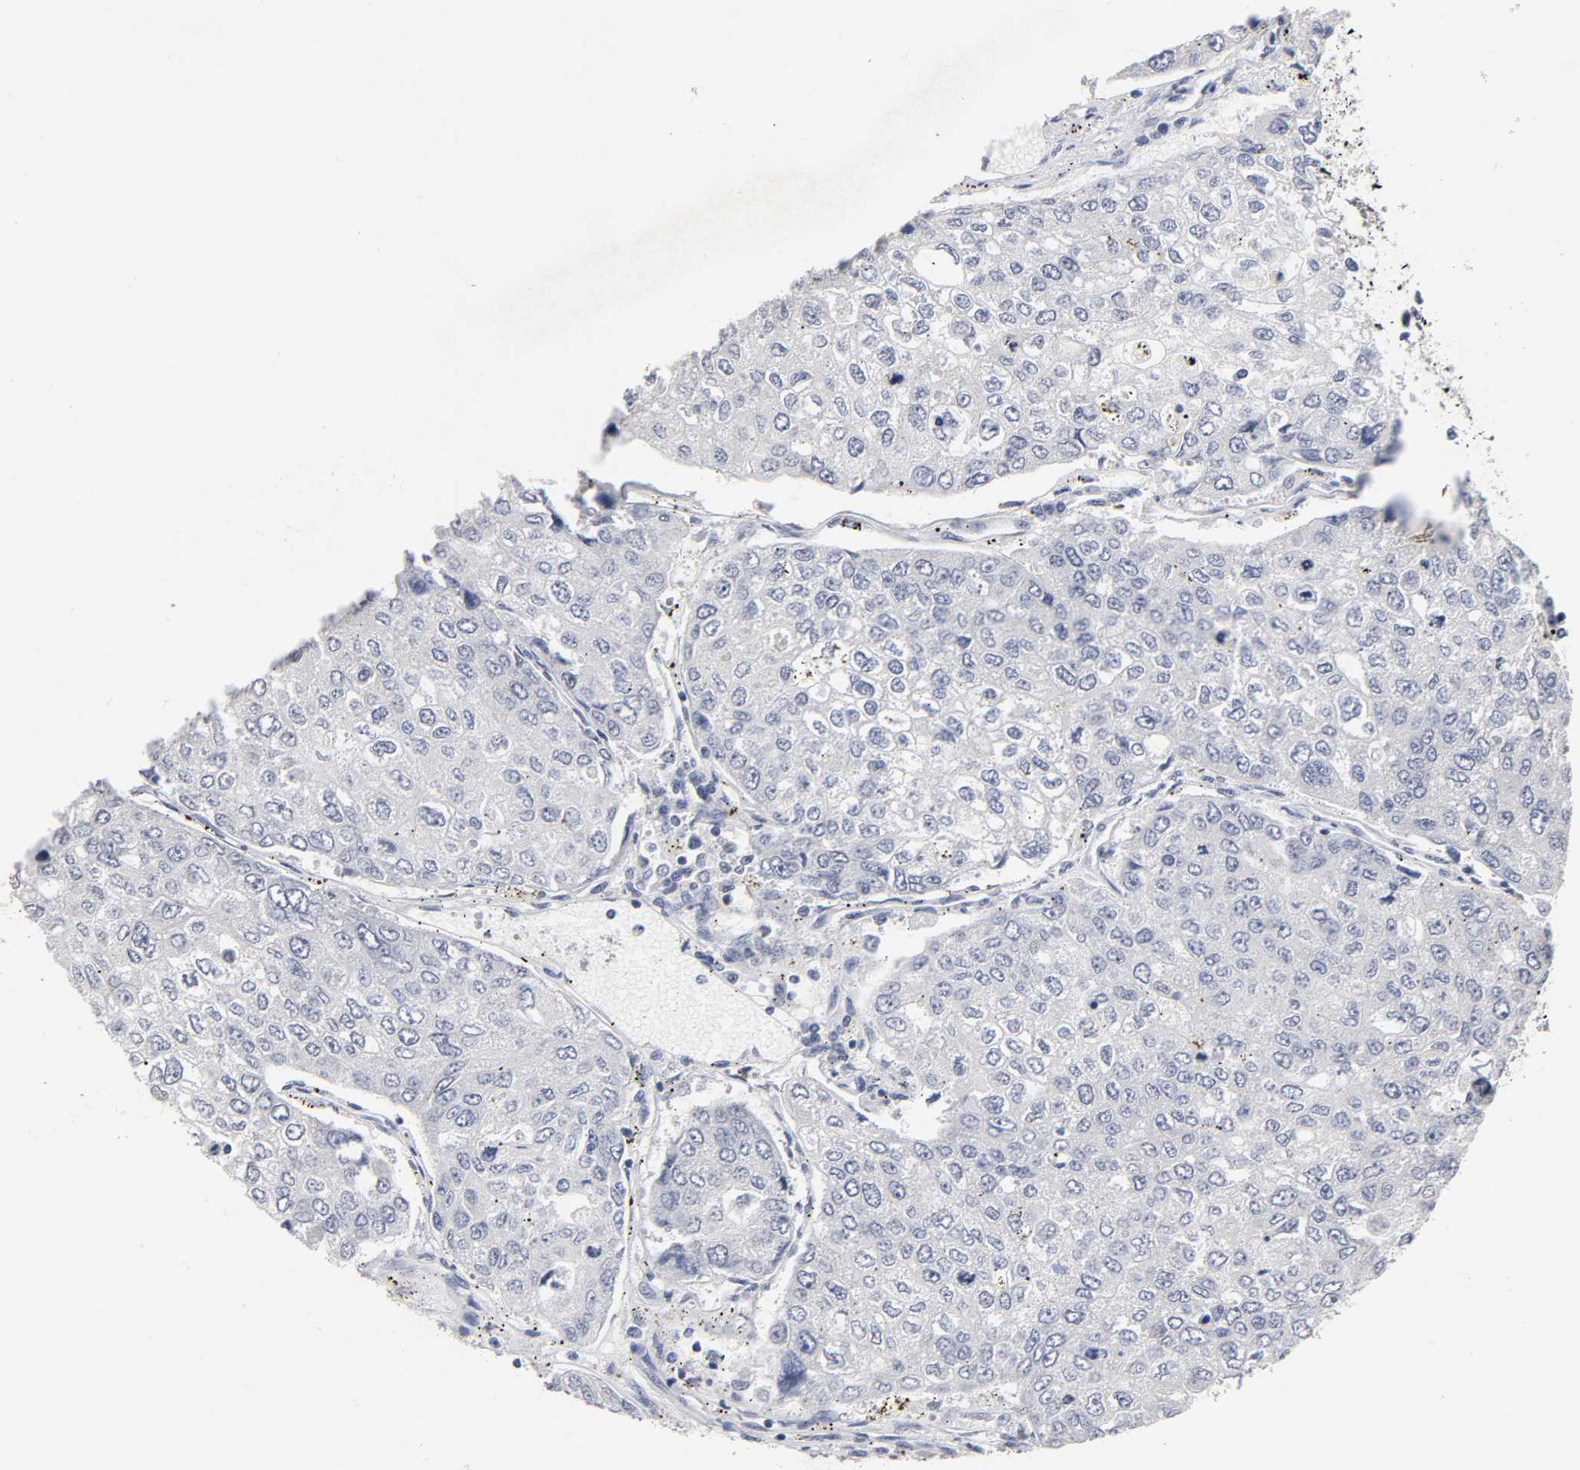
{"staining": {"intensity": "negative", "quantity": "none", "location": "none"}, "tissue": "urothelial cancer", "cell_type": "Tumor cells", "image_type": "cancer", "snomed": [{"axis": "morphology", "description": "Urothelial carcinoma, High grade"}, {"axis": "topography", "description": "Lymph node"}, {"axis": "topography", "description": "Urinary bladder"}], "caption": "This is an immunohistochemistry histopathology image of urothelial cancer. There is no expression in tumor cells.", "gene": "HNF4A", "patient": {"sex": "male", "age": 51}}